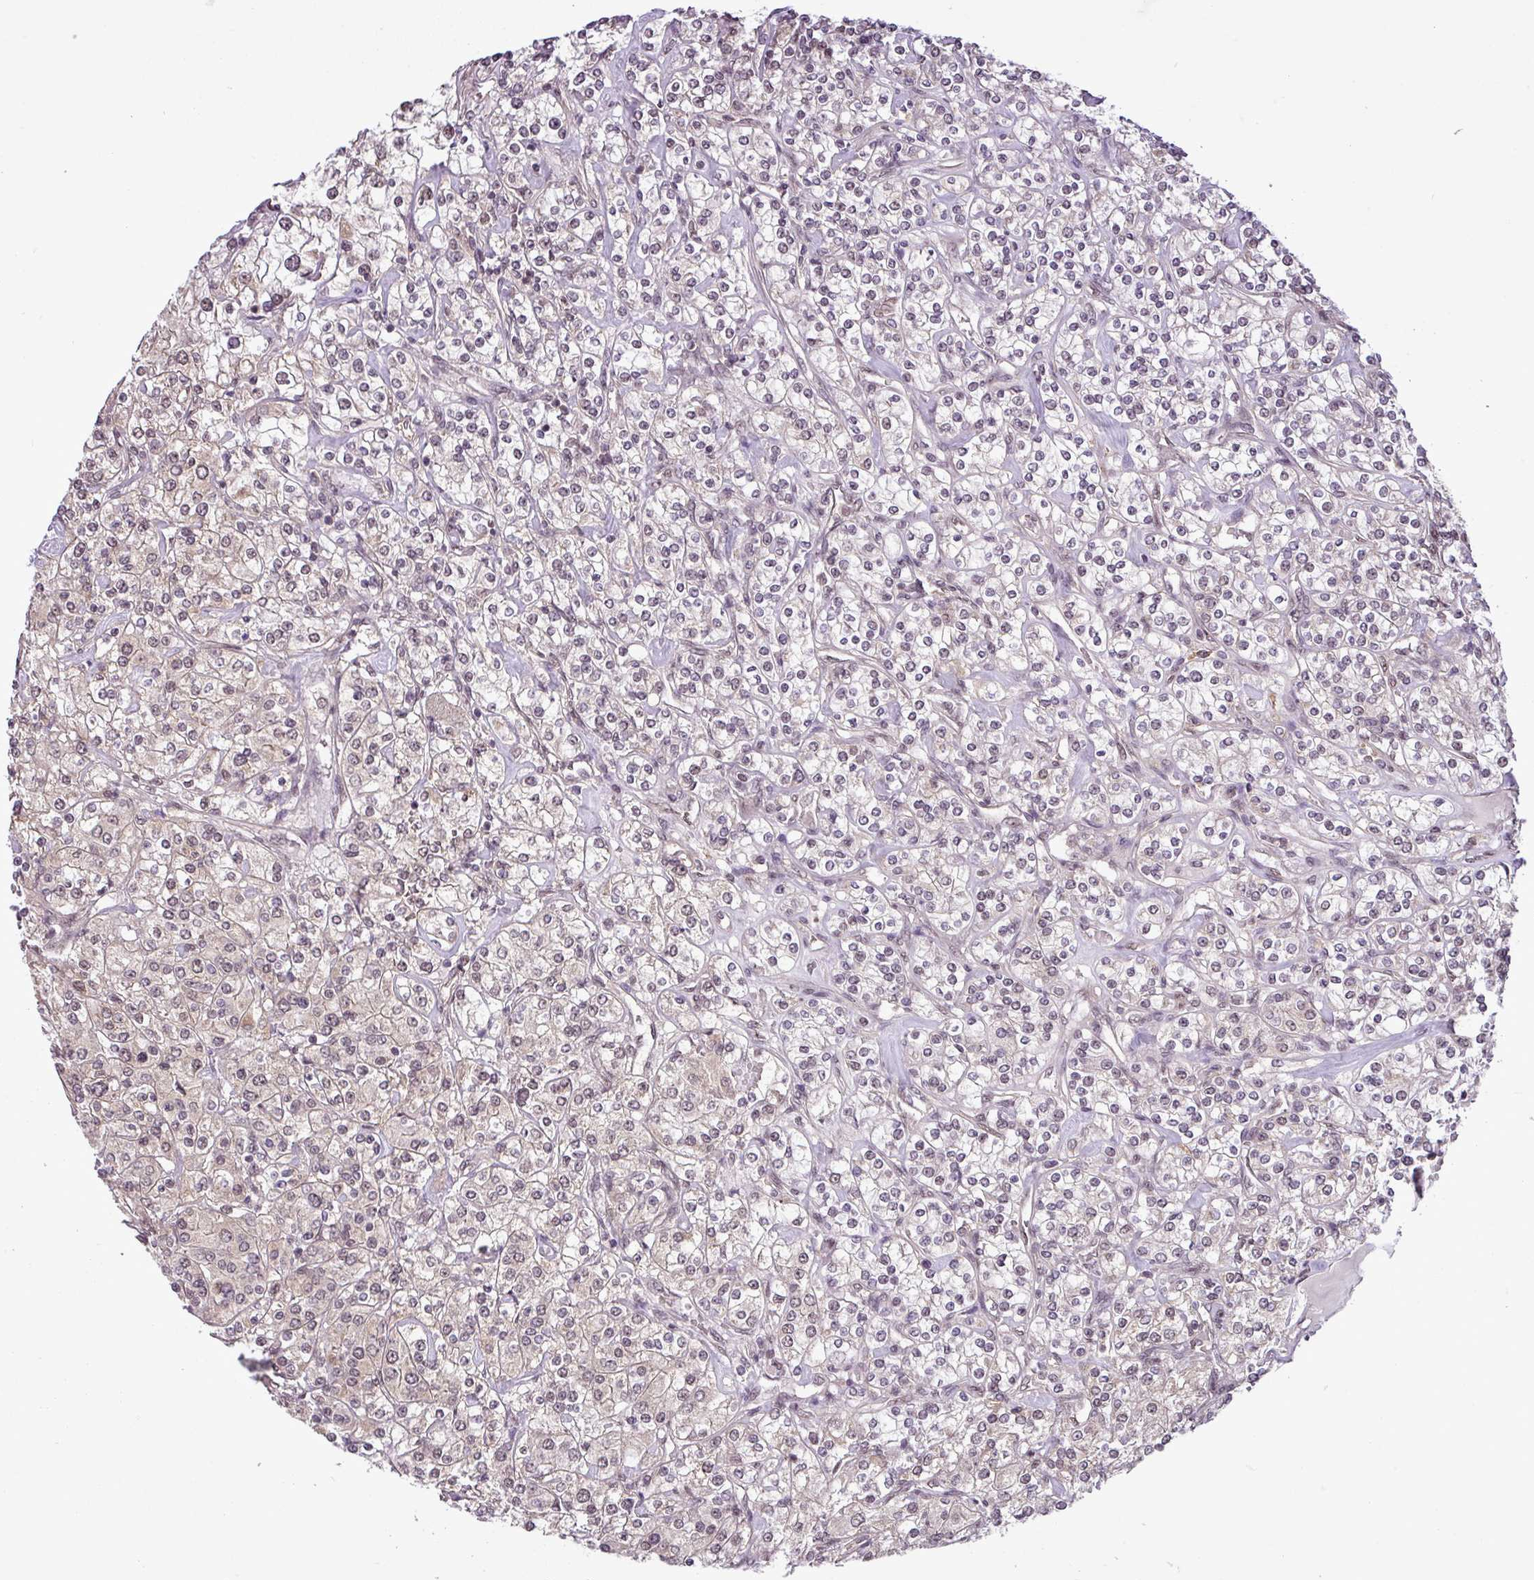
{"staining": {"intensity": "weak", "quantity": "25%-75%", "location": "nuclear"}, "tissue": "renal cancer", "cell_type": "Tumor cells", "image_type": "cancer", "snomed": [{"axis": "morphology", "description": "Adenocarcinoma, NOS"}, {"axis": "topography", "description": "Kidney"}], "caption": "A photomicrograph of human renal cancer stained for a protein demonstrates weak nuclear brown staining in tumor cells.", "gene": "MFHAS1", "patient": {"sex": "male", "age": 77}}